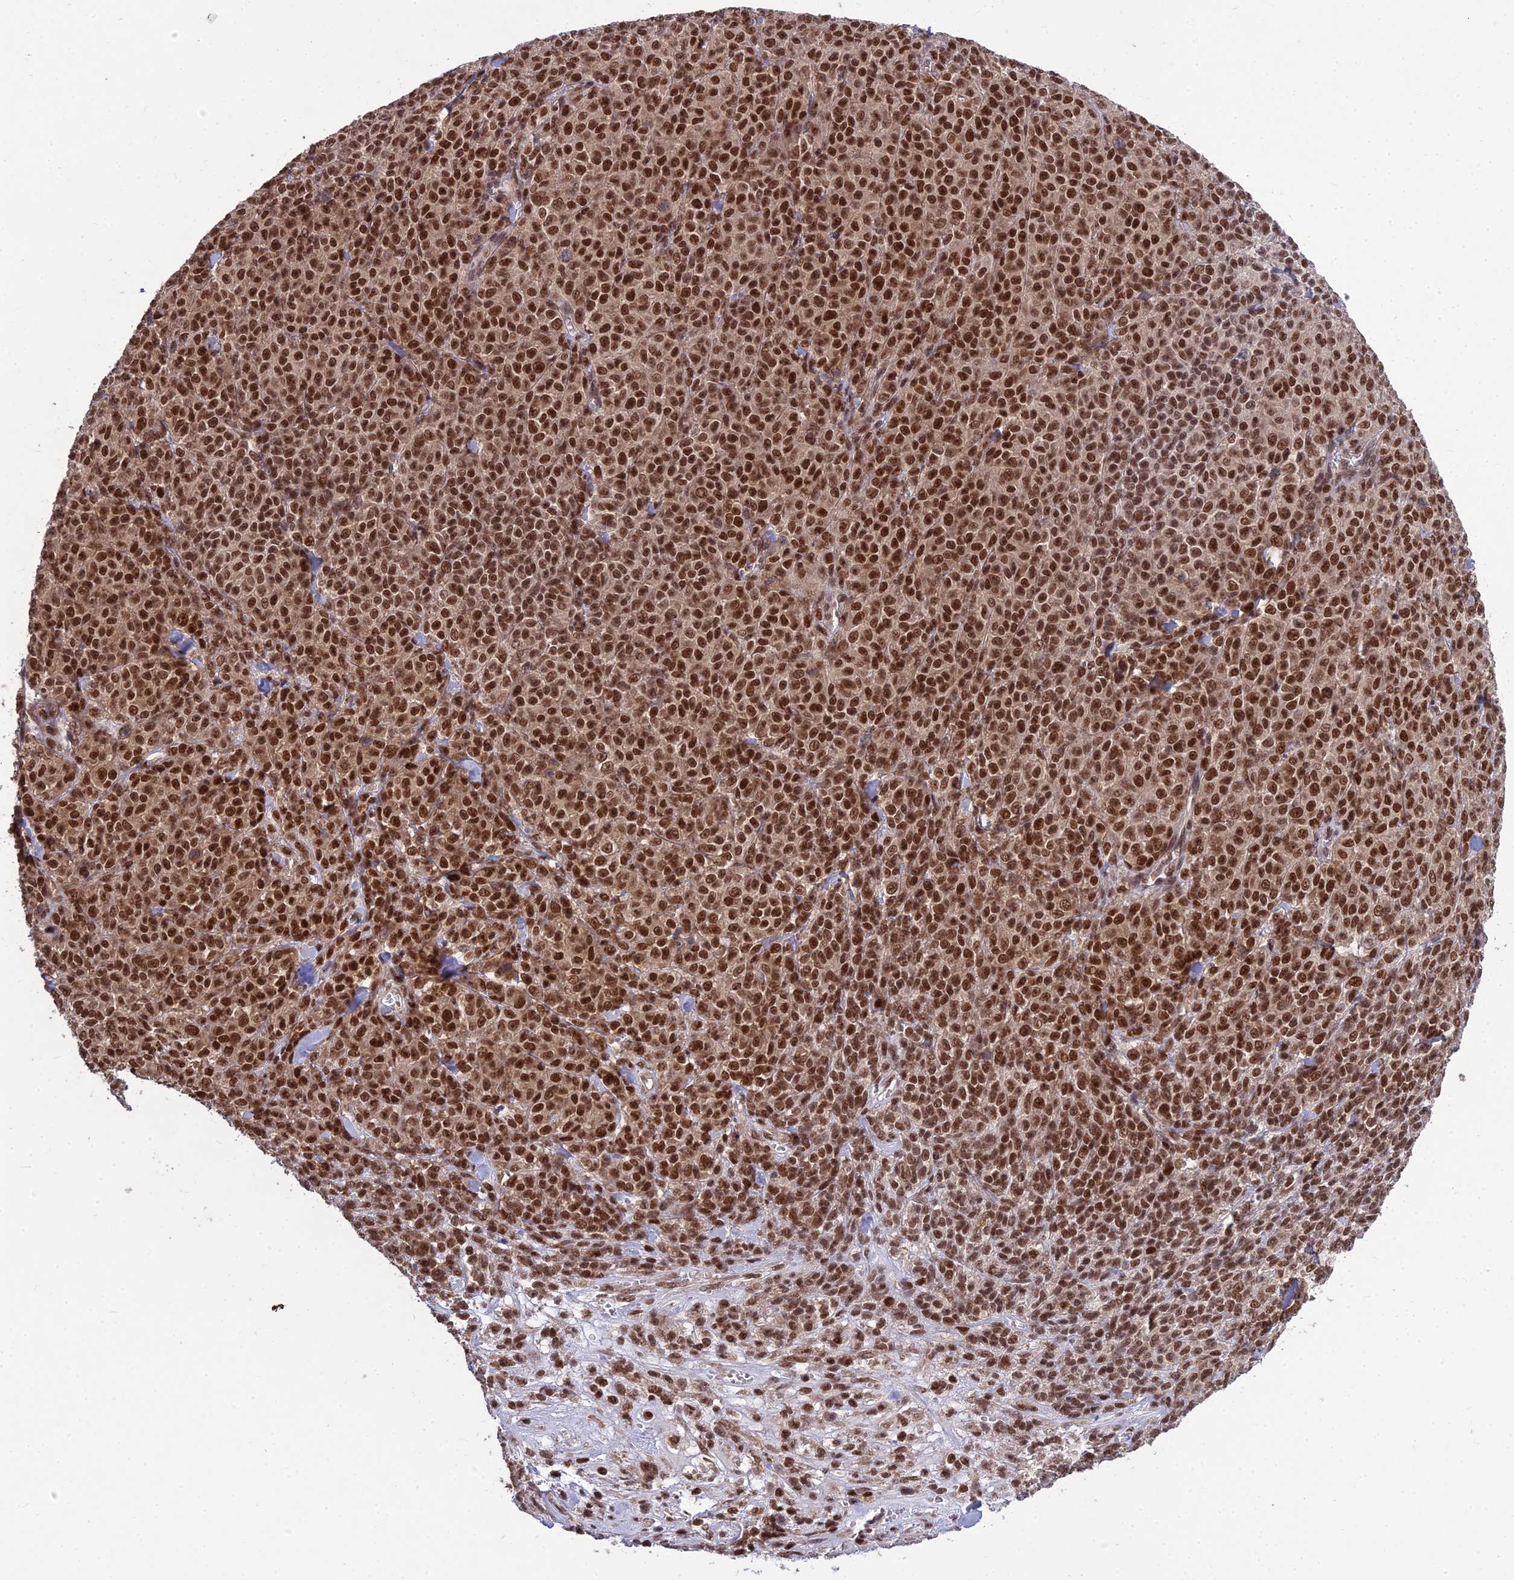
{"staining": {"intensity": "strong", "quantity": ">75%", "location": "nuclear"}, "tissue": "melanoma", "cell_type": "Tumor cells", "image_type": "cancer", "snomed": [{"axis": "morphology", "description": "Normal tissue, NOS"}, {"axis": "morphology", "description": "Malignant melanoma, NOS"}, {"axis": "topography", "description": "Skin"}], "caption": "Human melanoma stained for a protein (brown) displays strong nuclear positive staining in about >75% of tumor cells.", "gene": "GMEB1", "patient": {"sex": "female", "age": 34}}